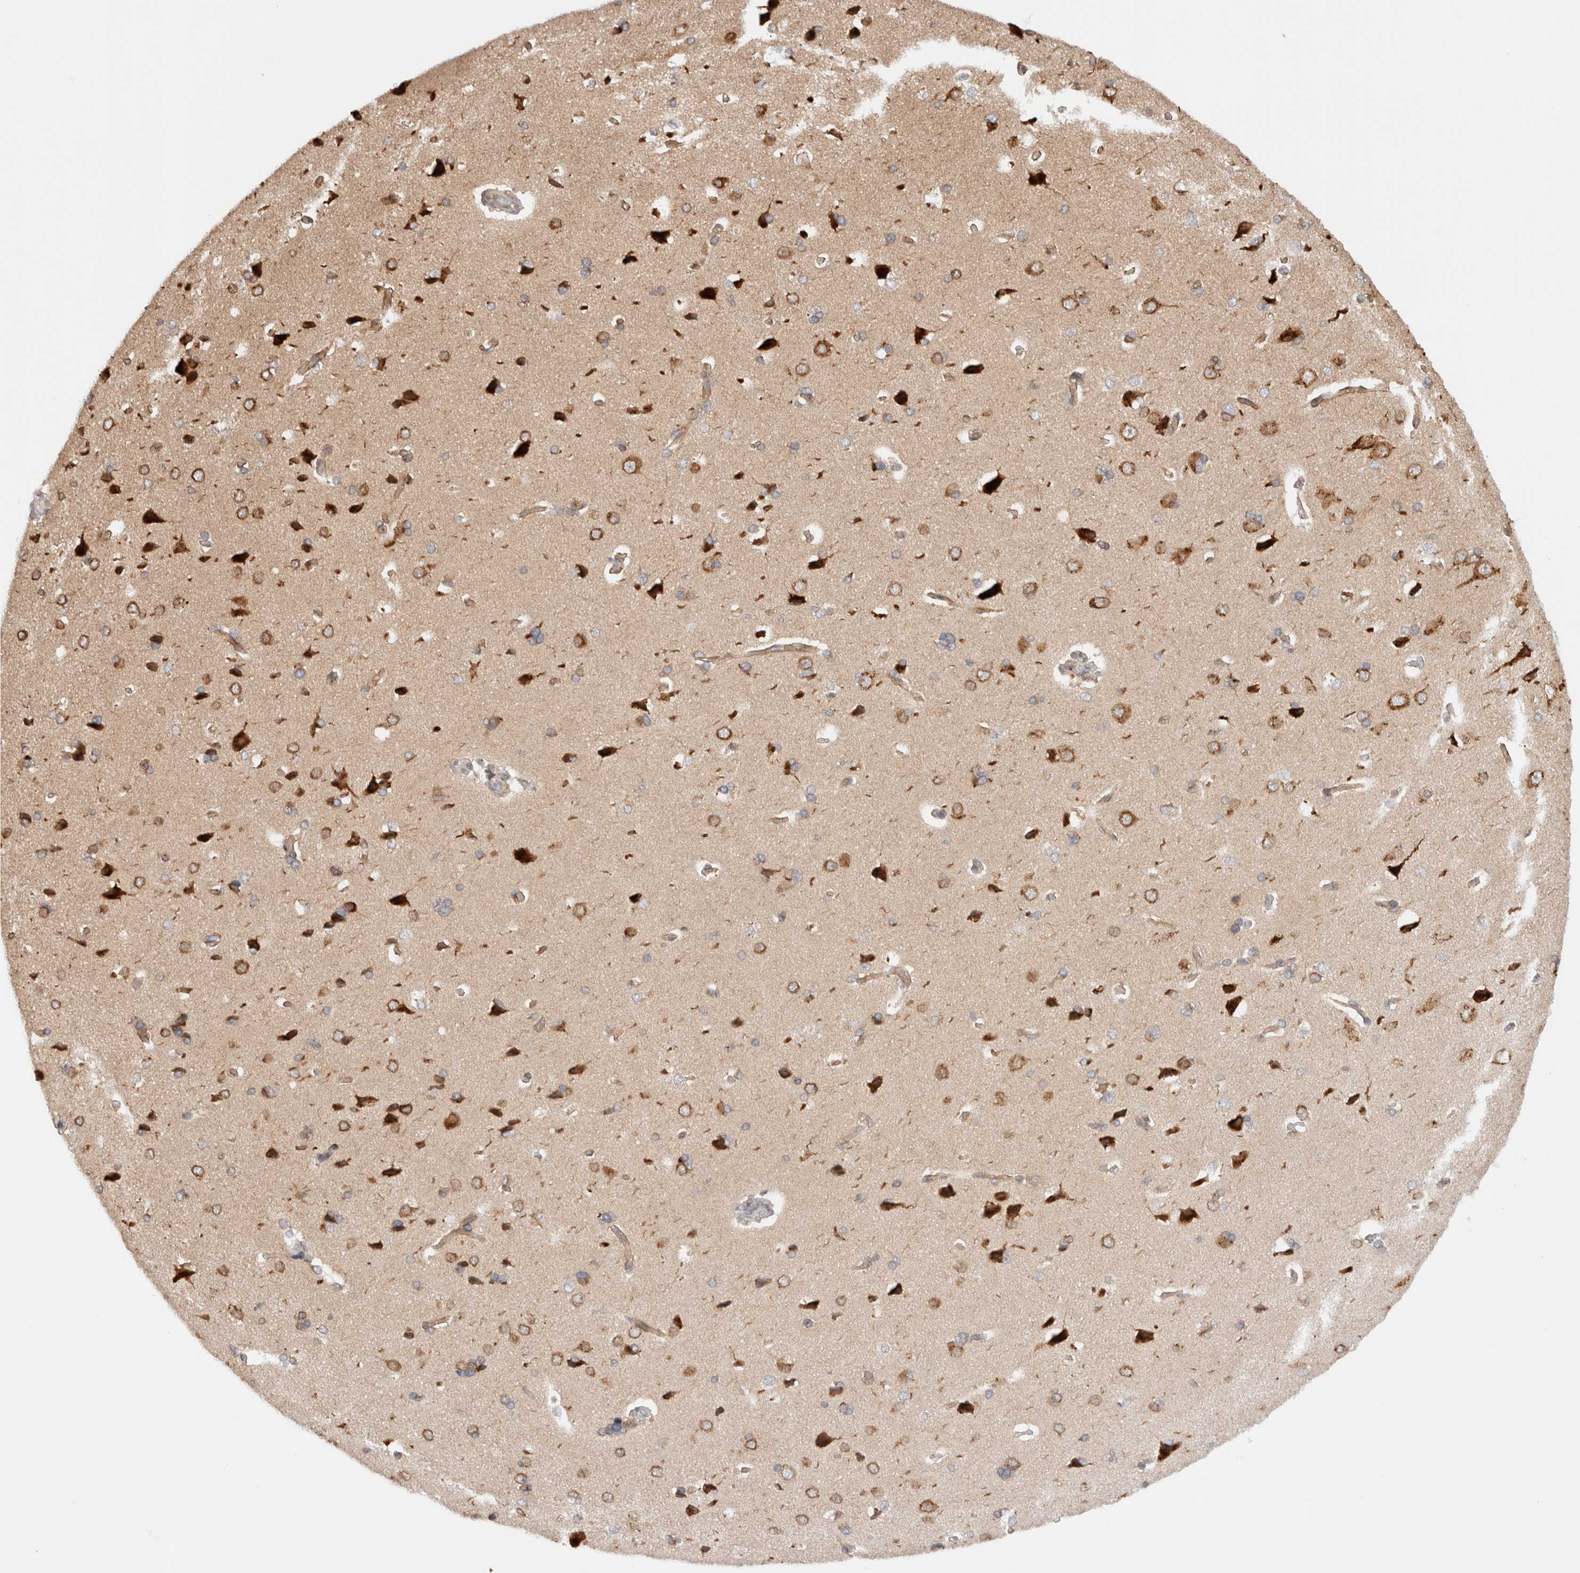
{"staining": {"intensity": "moderate", "quantity": ">75%", "location": "cytoplasmic/membranous"}, "tissue": "cerebral cortex", "cell_type": "Endothelial cells", "image_type": "normal", "snomed": [{"axis": "morphology", "description": "Normal tissue, NOS"}, {"axis": "topography", "description": "Cerebral cortex"}], "caption": "Protein staining of normal cerebral cortex reveals moderate cytoplasmic/membranous positivity in approximately >75% of endothelial cells. (DAB (3,3'-diaminobenzidine) = brown stain, brightfield microscopy at high magnification).", "gene": "GCN1", "patient": {"sex": "male", "age": 62}}